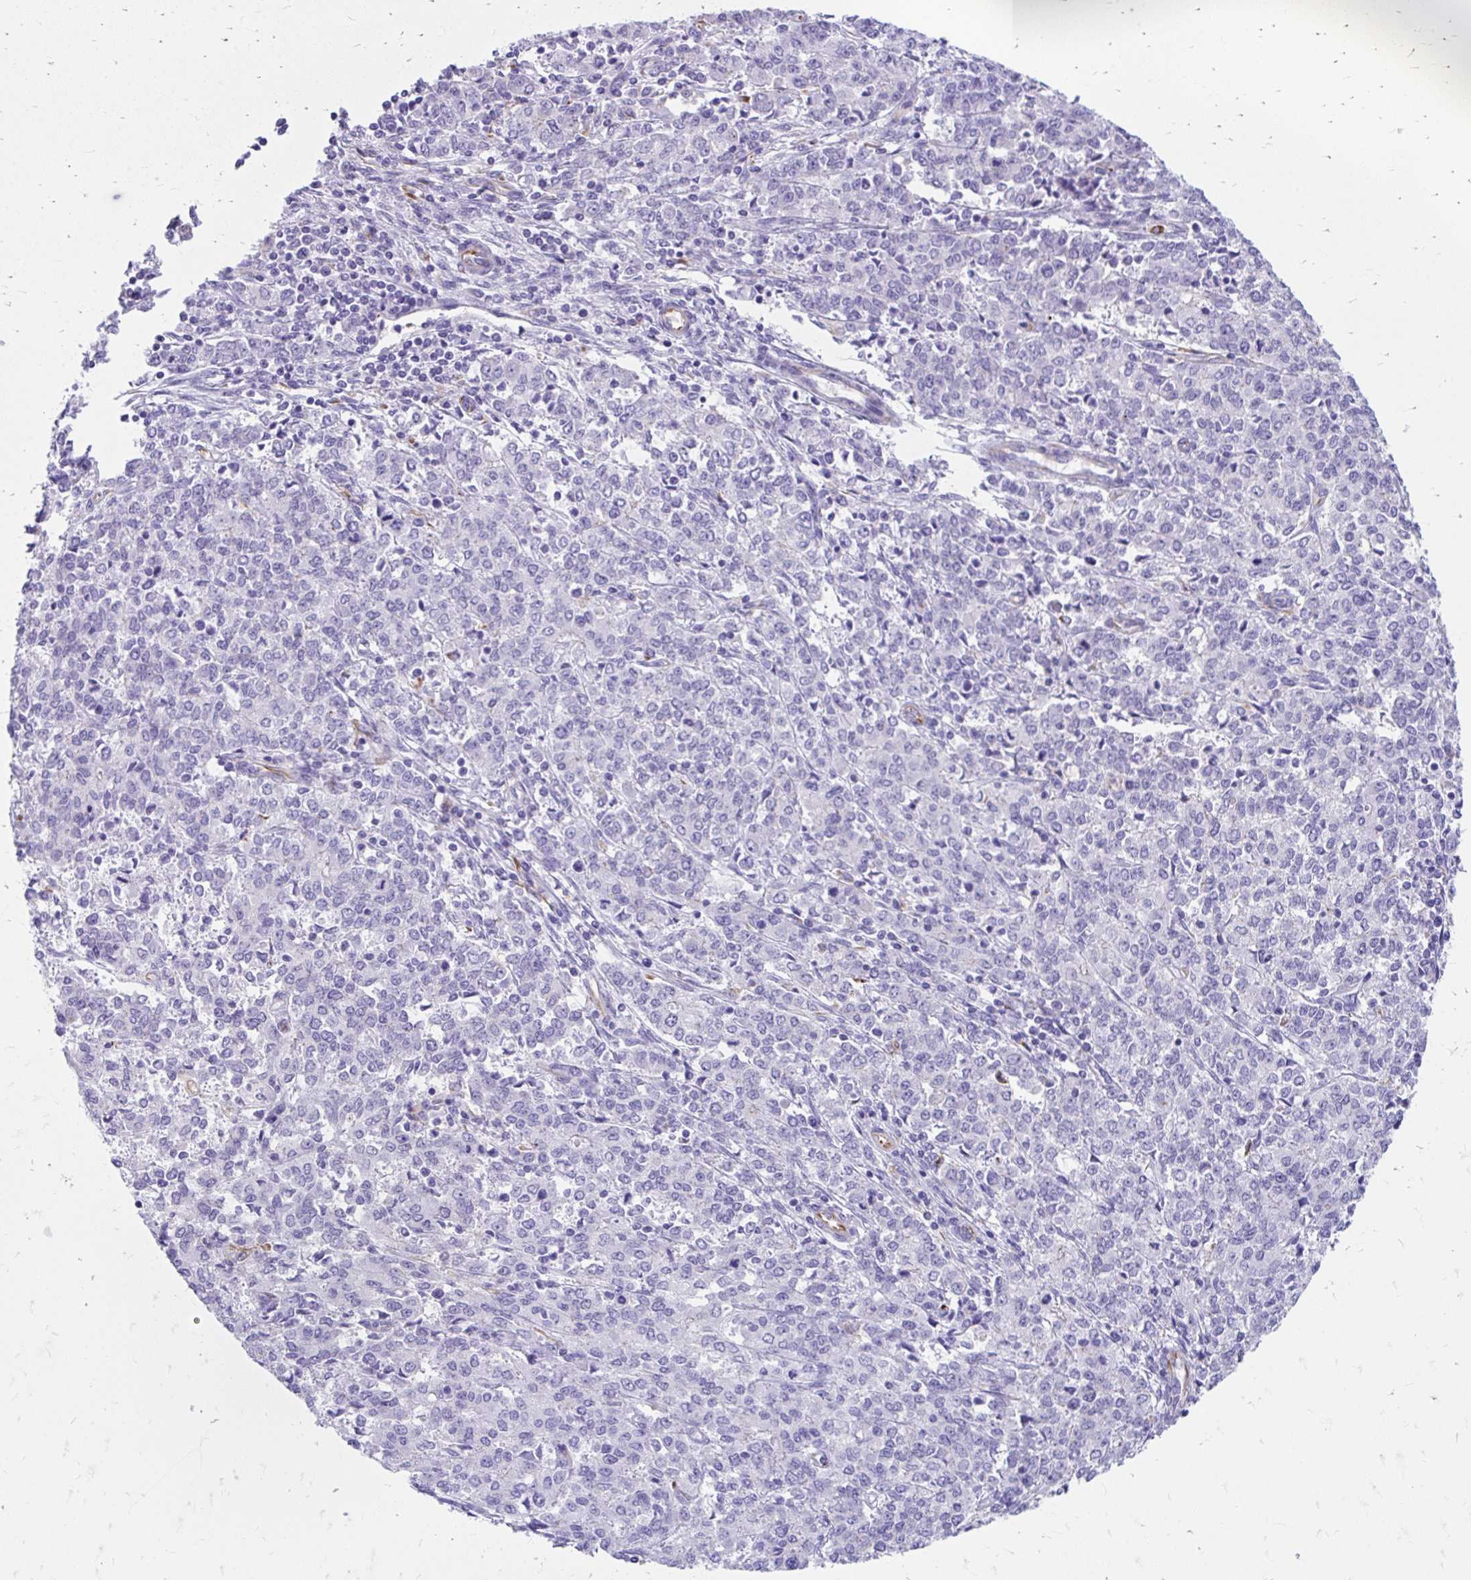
{"staining": {"intensity": "moderate", "quantity": "<25%", "location": "cytoplasmic/membranous"}, "tissue": "endometrial cancer", "cell_type": "Tumor cells", "image_type": "cancer", "snomed": [{"axis": "morphology", "description": "Adenocarcinoma, NOS"}, {"axis": "topography", "description": "Endometrium"}], "caption": "Endometrial cancer stained for a protein (brown) shows moderate cytoplasmic/membranous positive staining in approximately <25% of tumor cells.", "gene": "ZNF699", "patient": {"sex": "female", "age": 50}}